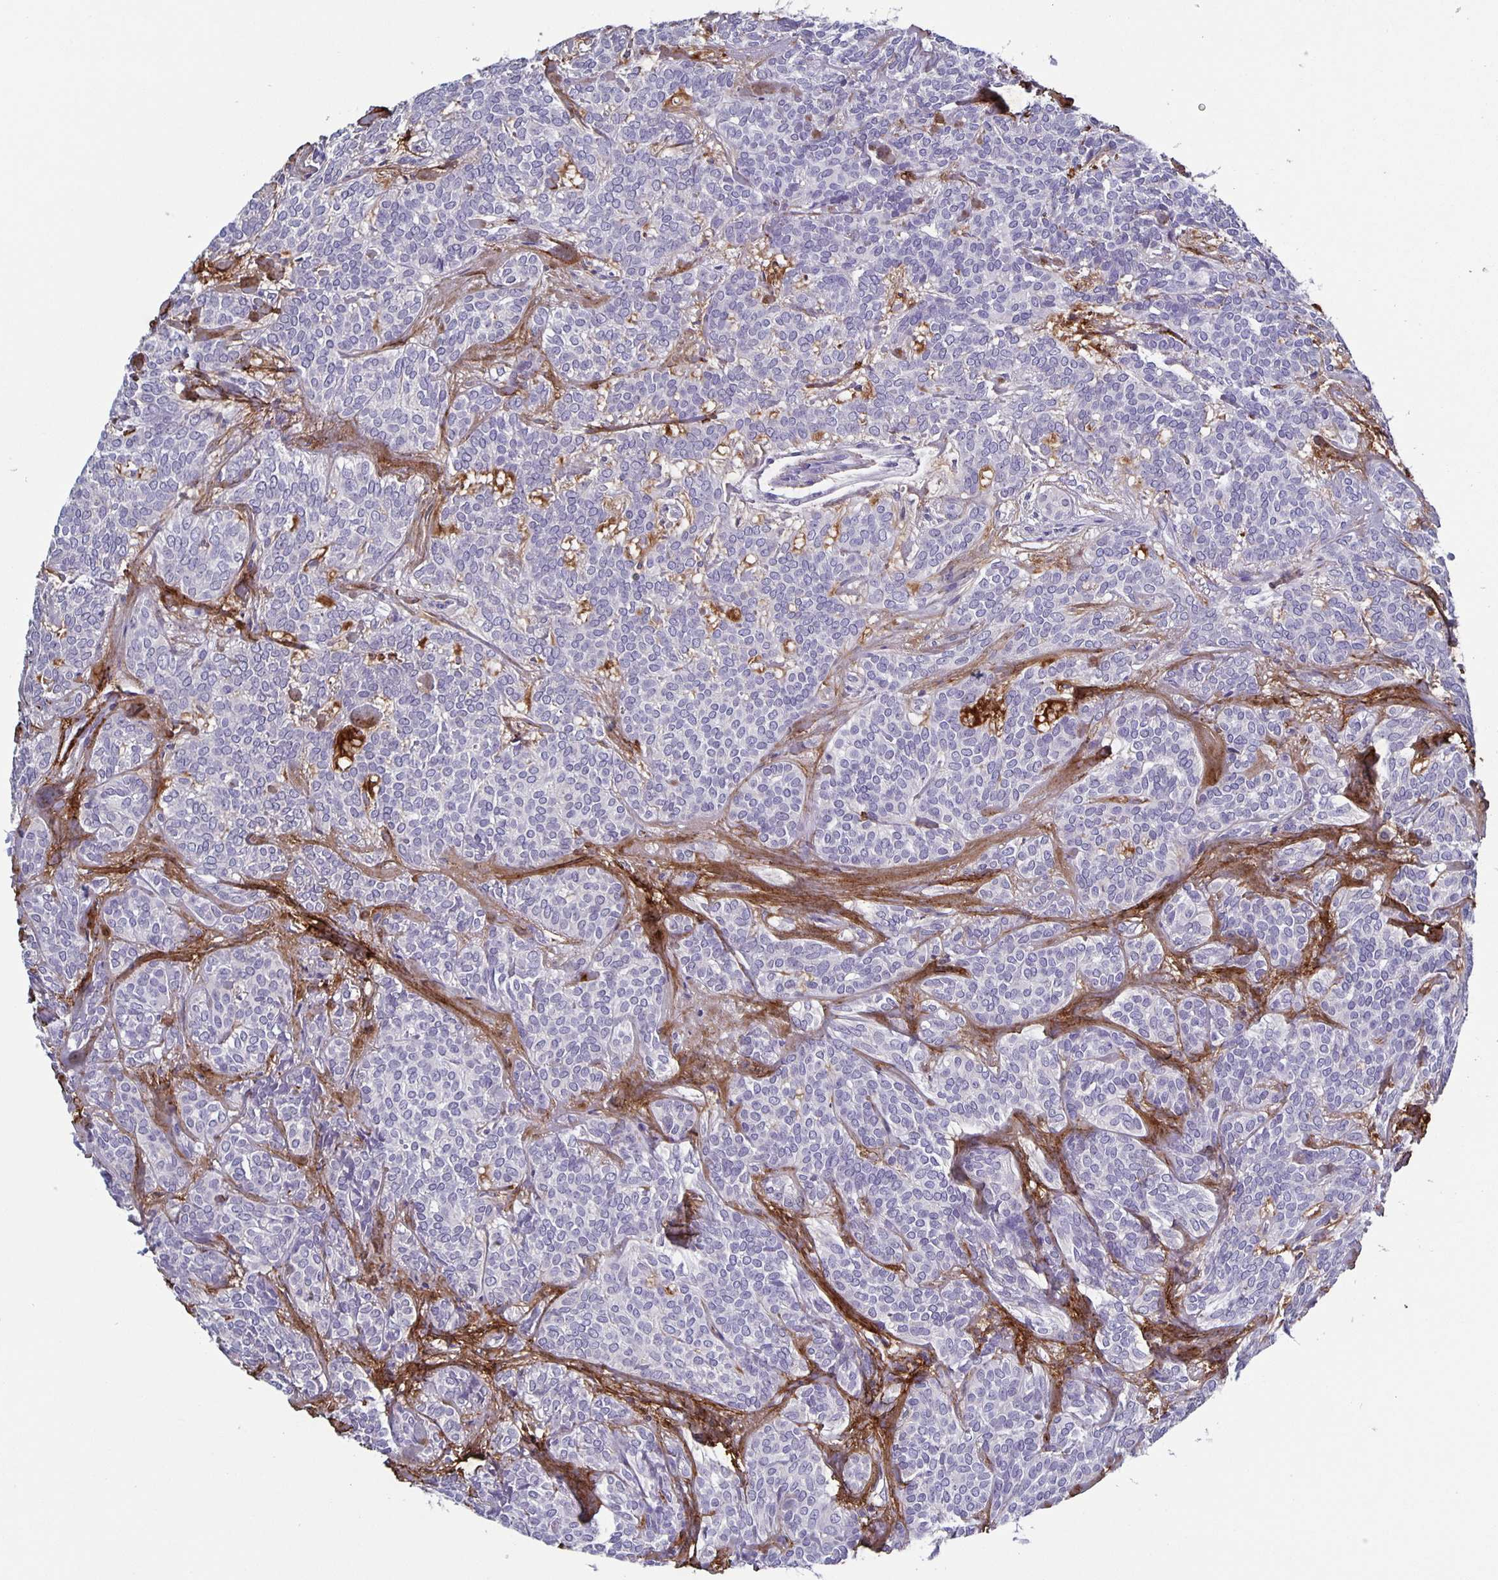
{"staining": {"intensity": "negative", "quantity": "none", "location": "none"}, "tissue": "head and neck cancer", "cell_type": "Tumor cells", "image_type": "cancer", "snomed": [{"axis": "morphology", "description": "Adenocarcinoma, NOS"}, {"axis": "topography", "description": "Head-Neck"}], "caption": "Head and neck cancer was stained to show a protein in brown. There is no significant positivity in tumor cells.", "gene": "GDF15", "patient": {"sex": "female", "age": 57}}